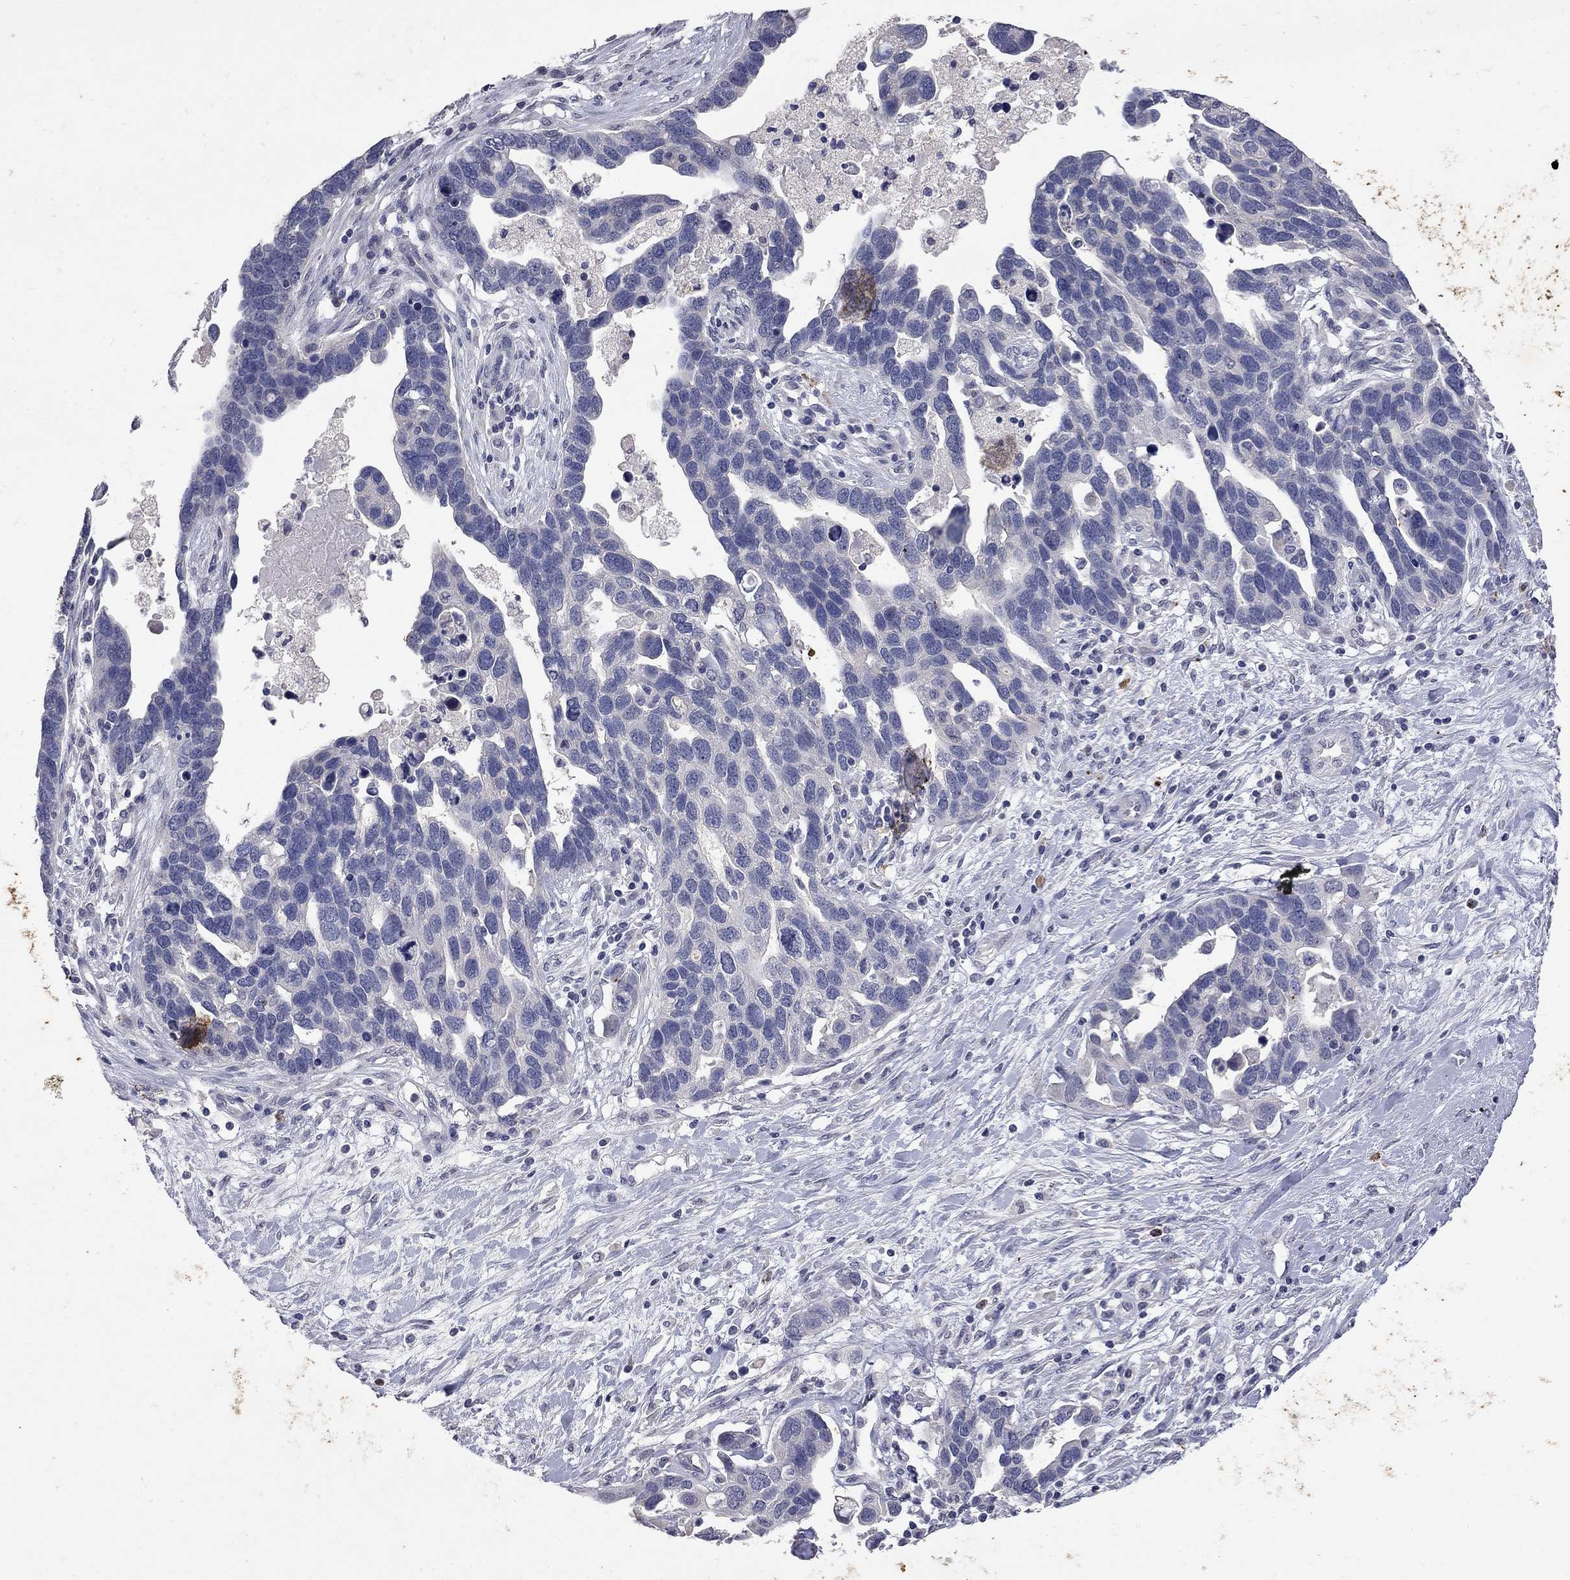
{"staining": {"intensity": "negative", "quantity": "none", "location": "none"}, "tissue": "ovarian cancer", "cell_type": "Tumor cells", "image_type": "cancer", "snomed": [{"axis": "morphology", "description": "Cystadenocarcinoma, serous, NOS"}, {"axis": "topography", "description": "Ovary"}], "caption": "Immunohistochemistry (IHC) micrograph of ovarian cancer stained for a protein (brown), which demonstrates no expression in tumor cells. (DAB (3,3'-diaminobenzidine) immunohistochemistry with hematoxylin counter stain).", "gene": "NOS2", "patient": {"sex": "female", "age": 54}}